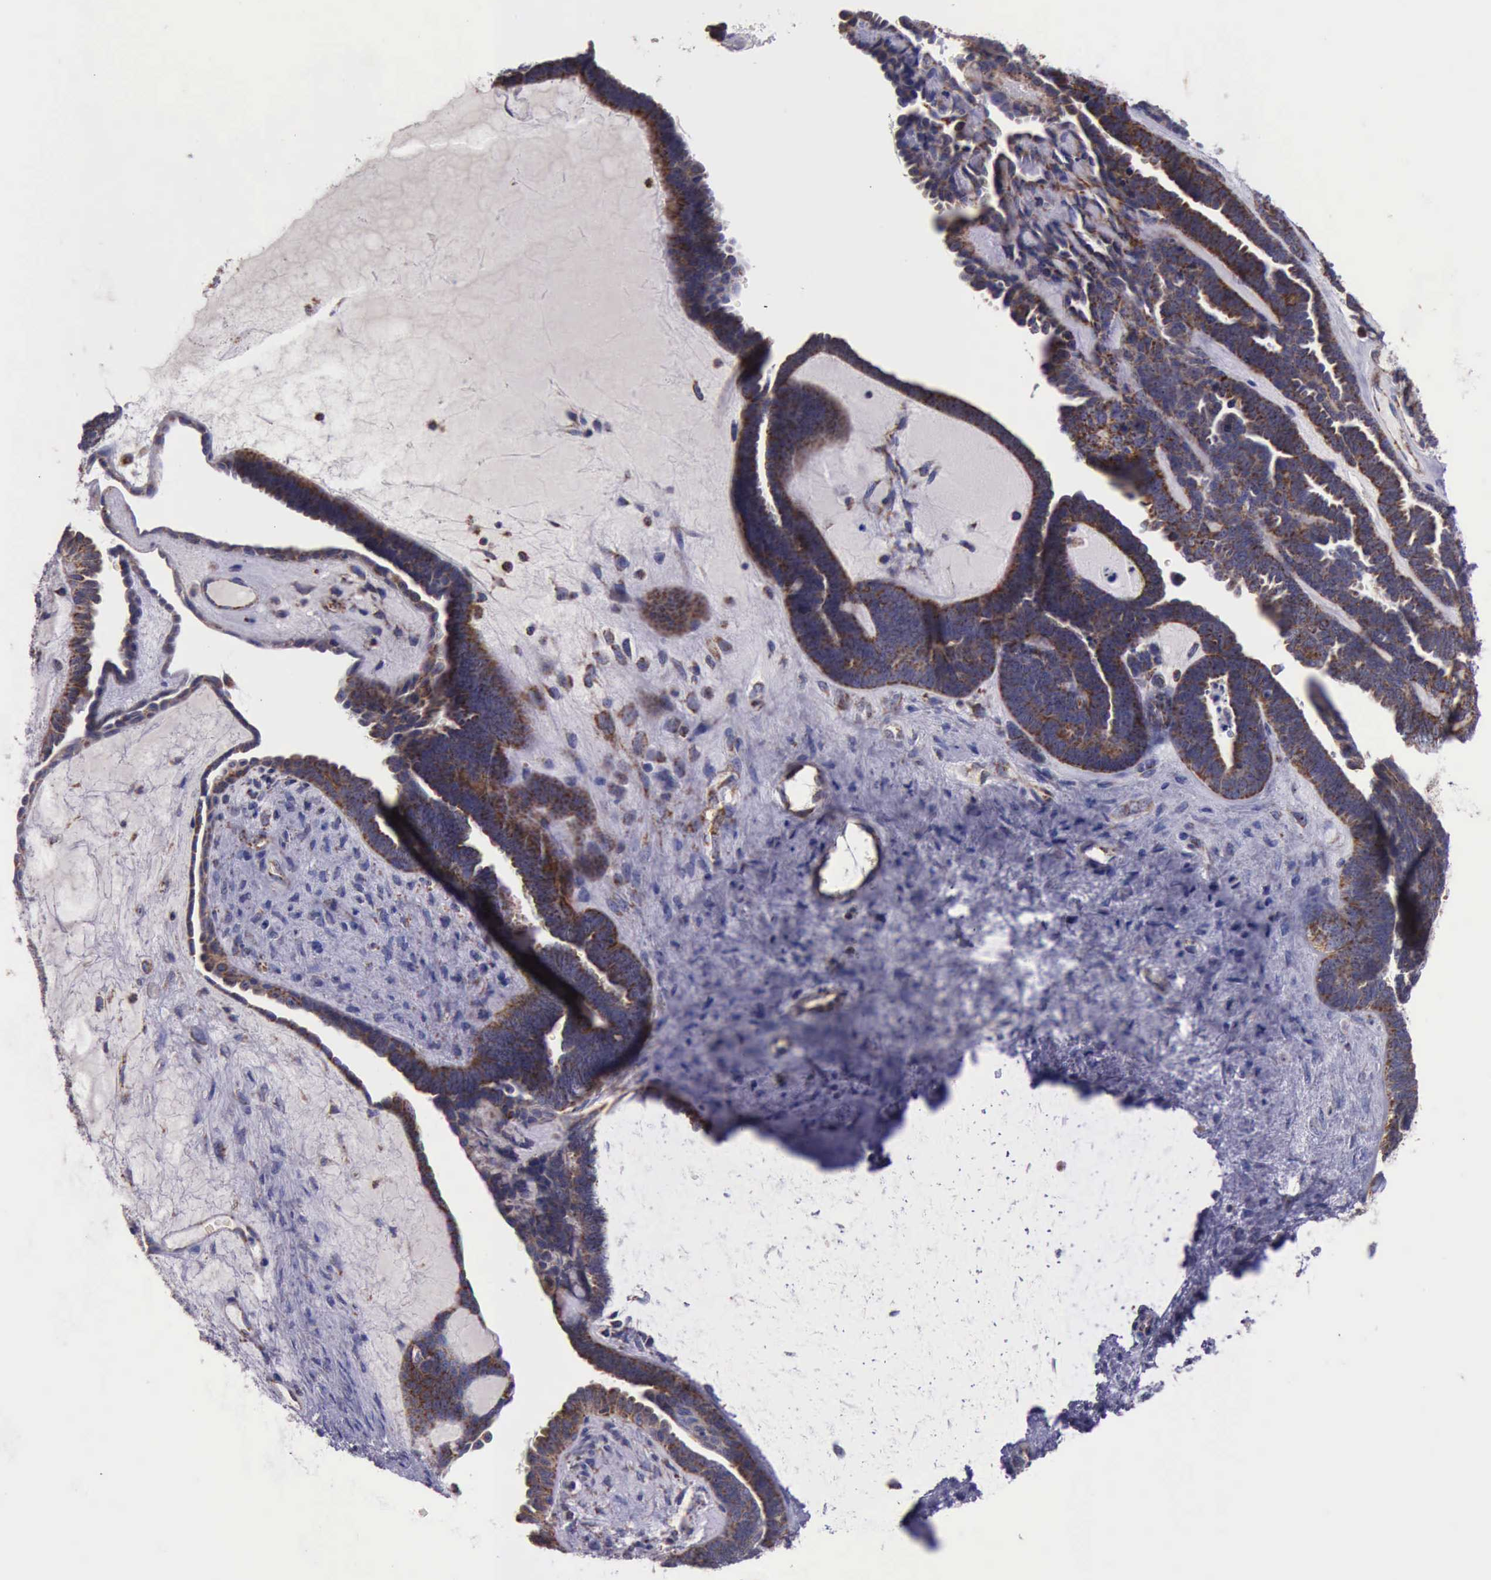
{"staining": {"intensity": "moderate", "quantity": ">75%", "location": "cytoplasmic/membranous"}, "tissue": "endometrial cancer", "cell_type": "Tumor cells", "image_type": "cancer", "snomed": [{"axis": "morphology", "description": "Neoplasm, malignant, NOS"}, {"axis": "topography", "description": "Endometrium"}], "caption": "Endometrial cancer (neoplasm (malignant)) tissue shows moderate cytoplasmic/membranous staining in about >75% of tumor cells", "gene": "TXN2", "patient": {"sex": "female", "age": 74}}